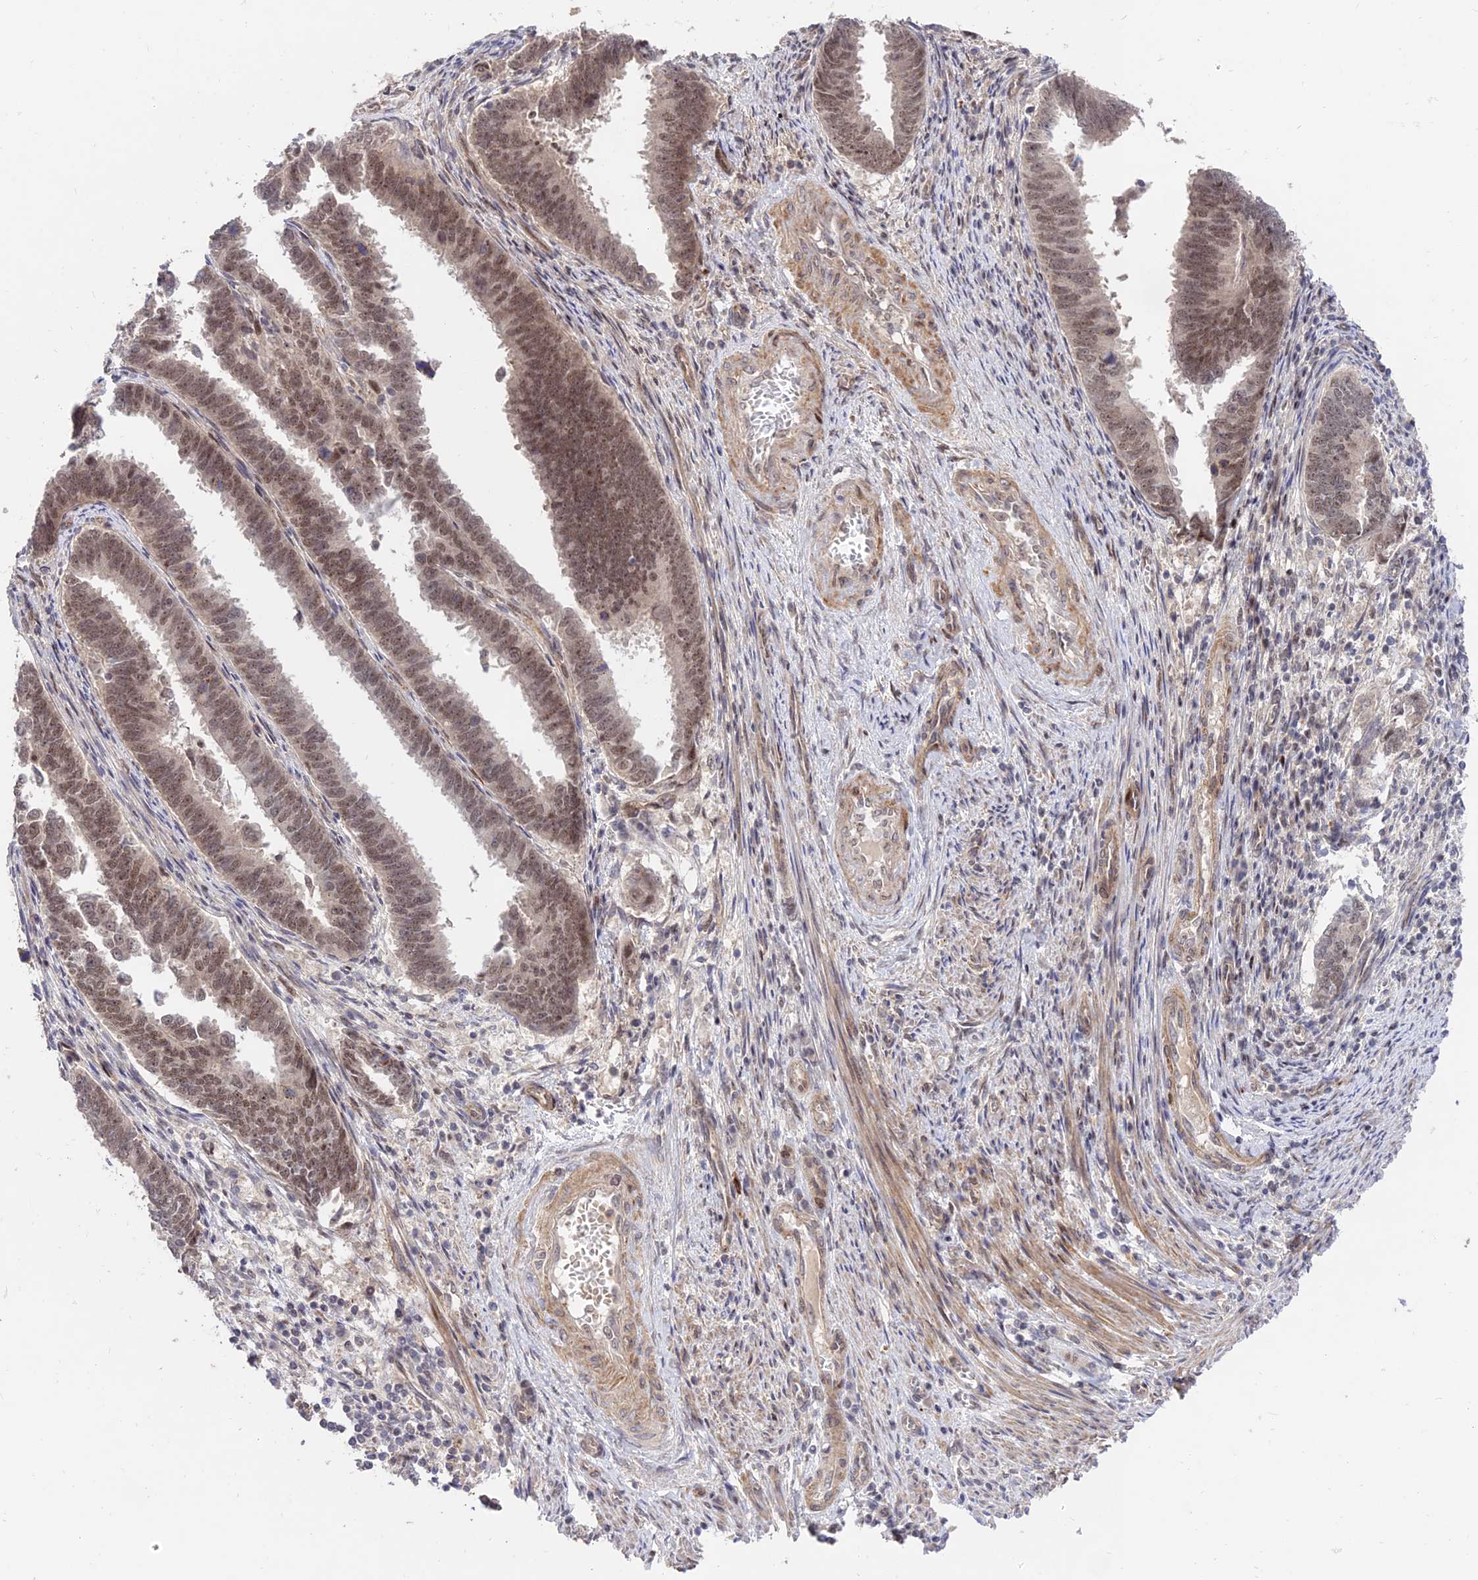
{"staining": {"intensity": "moderate", "quantity": ">75%", "location": "nuclear"}, "tissue": "endometrial cancer", "cell_type": "Tumor cells", "image_type": "cancer", "snomed": [{"axis": "morphology", "description": "Adenocarcinoma, NOS"}, {"axis": "topography", "description": "Endometrium"}], "caption": "The image reveals a brown stain indicating the presence of a protein in the nuclear of tumor cells in adenocarcinoma (endometrial).", "gene": "ZNF85", "patient": {"sex": "female", "age": 75}}